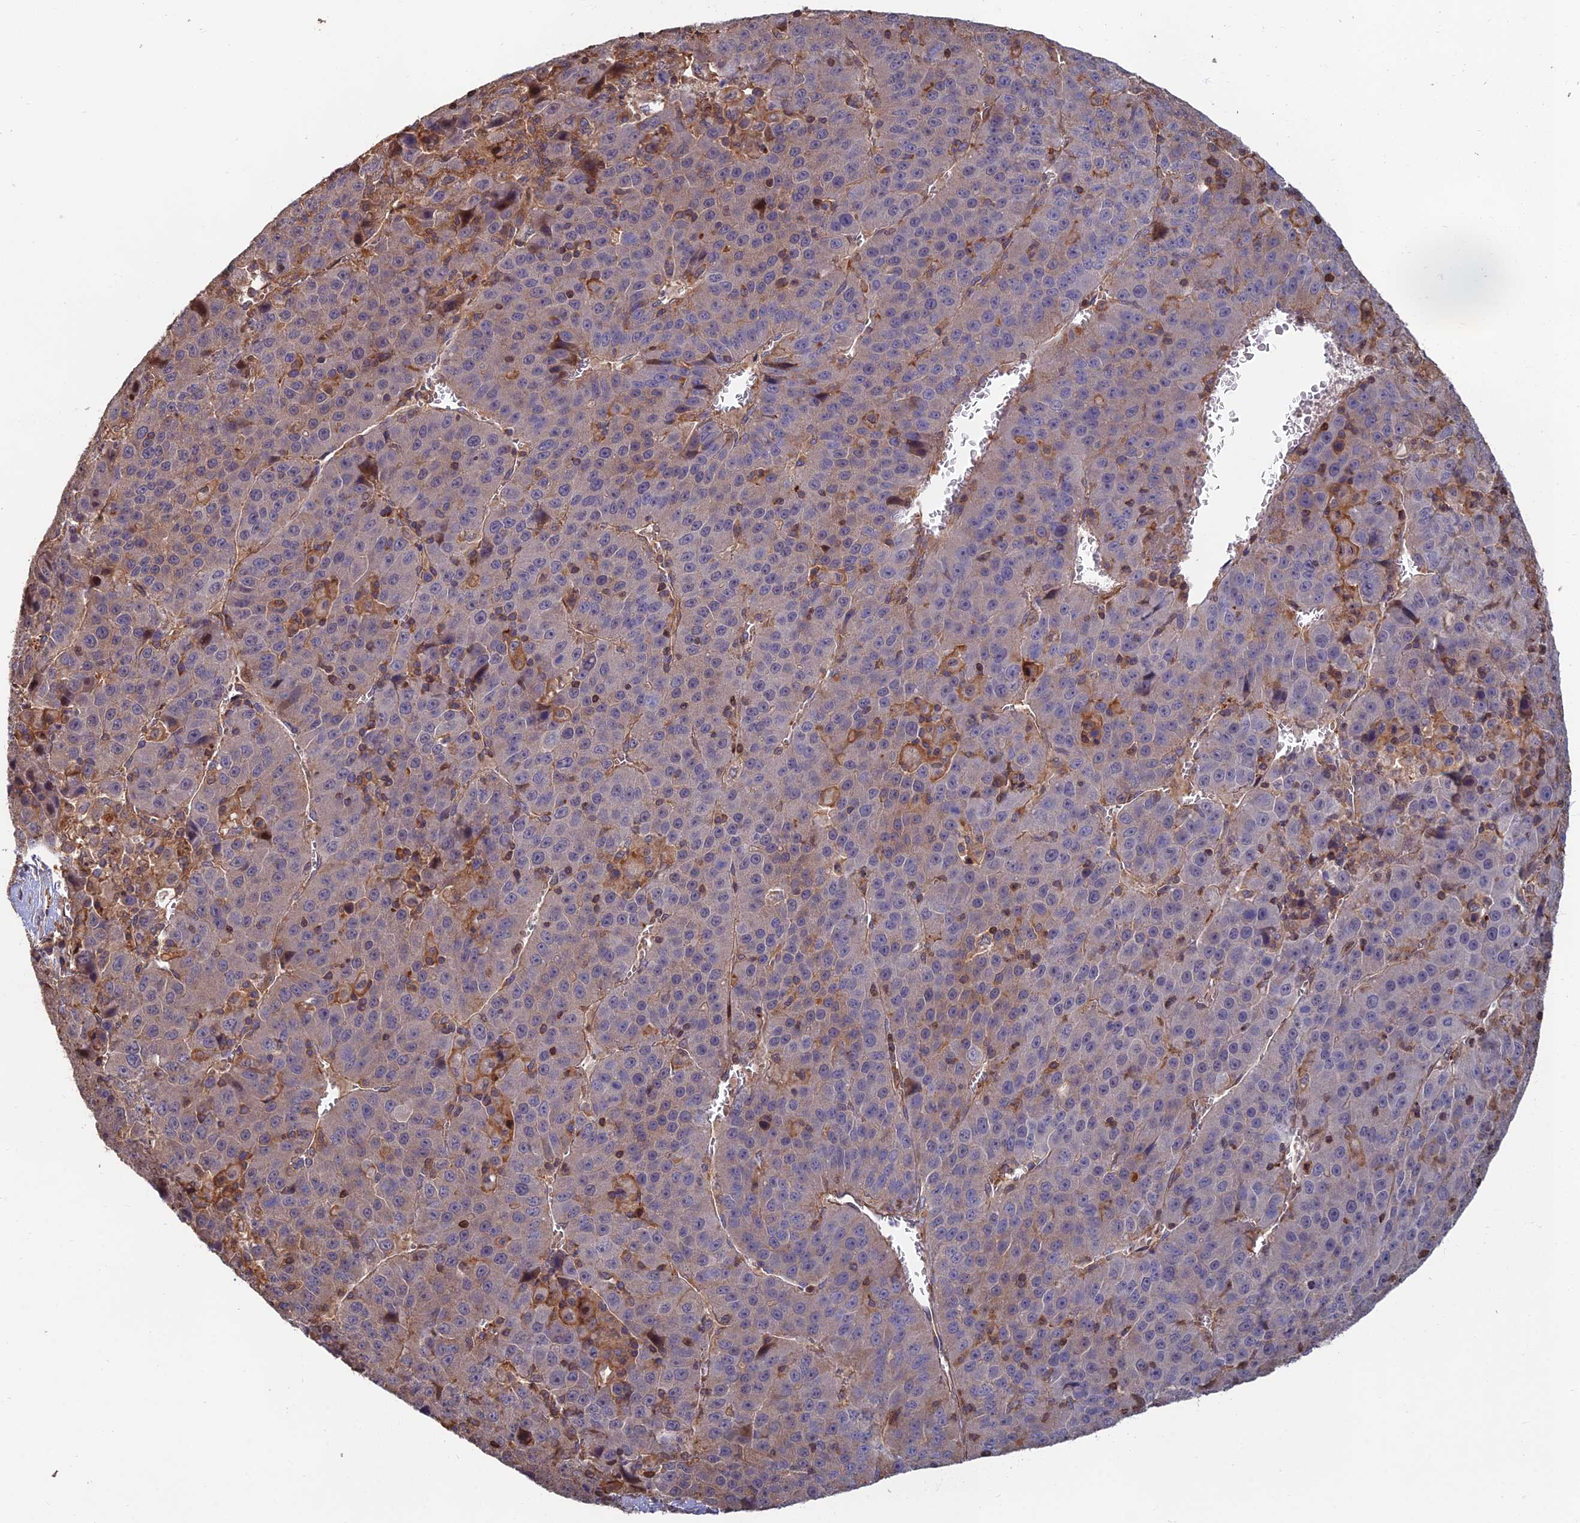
{"staining": {"intensity": "negative", "quantity": "none", "location": "none"}, "tissue": "liver cancer", "cell_type": "Tumor cells", "image_type": "cancer", "snomed": [{"axis": "morphology", "description": "Carcinoma, Hepatocellular, NOS"}, {"axis": "topography", "description": "Liver"}], "caption": "Liver hepatocellular carcinoma stained for a protein using IHC exhibits no positivity tumor cells.", "gene": "C15orf62", "patient": {"sex": "female", "age": 53}}